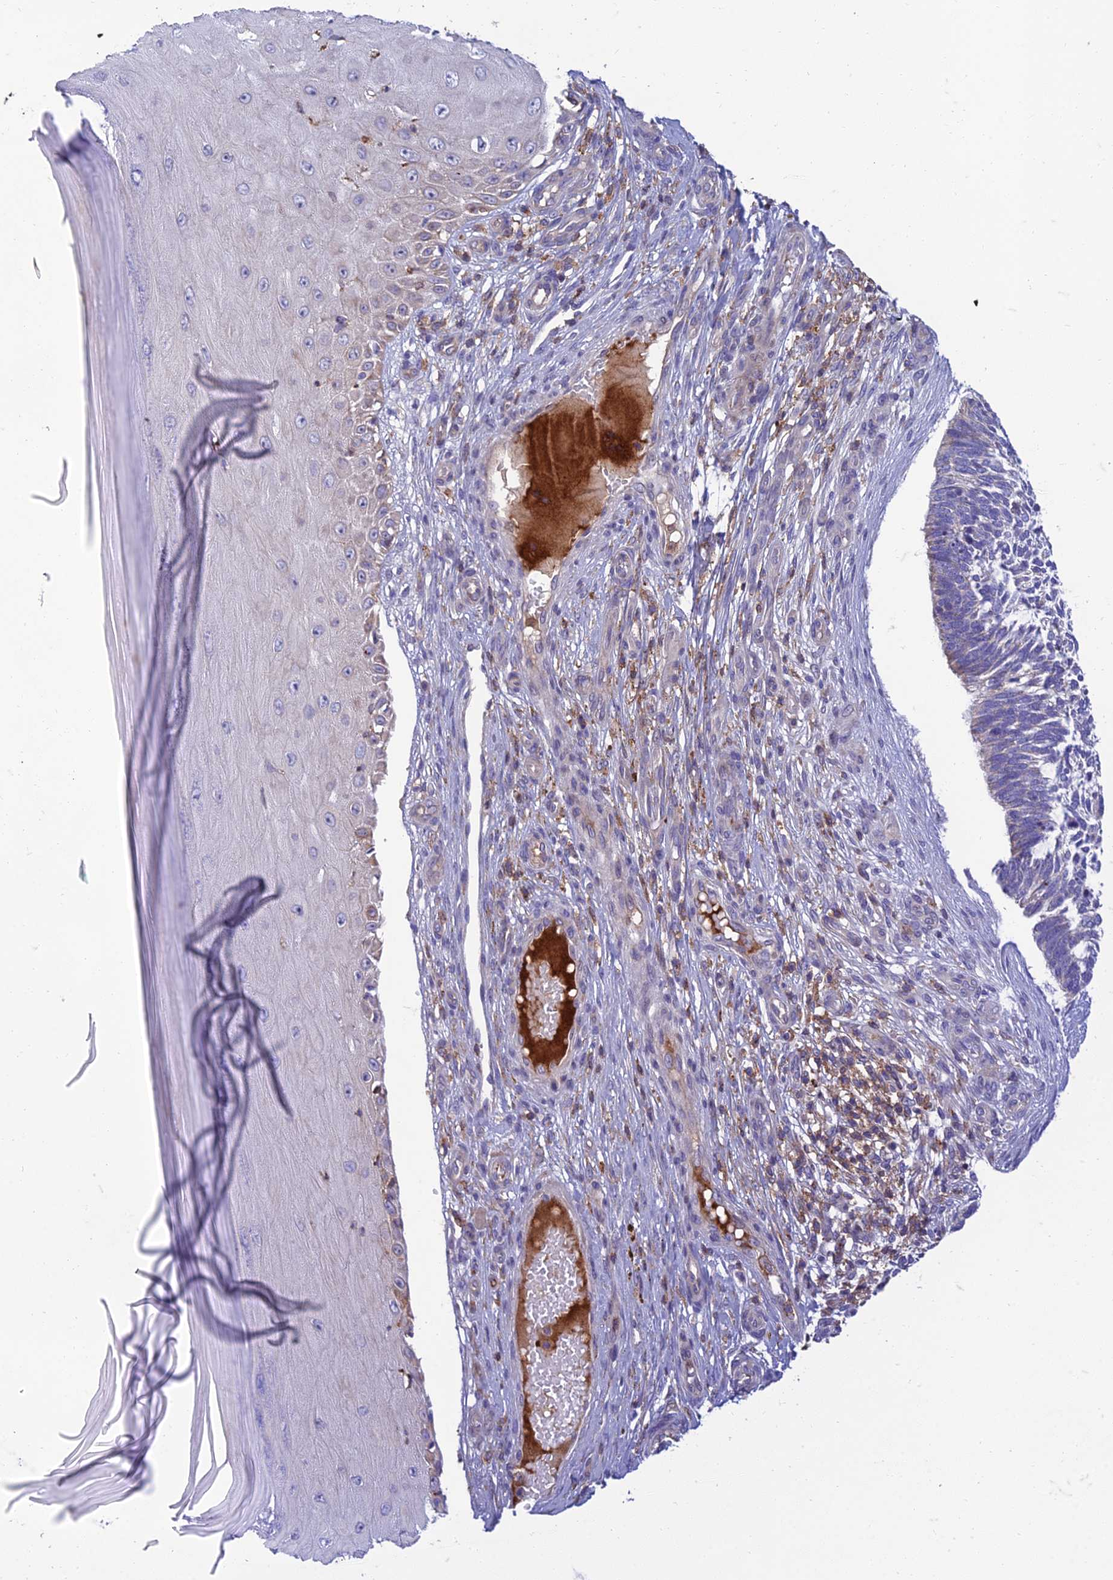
{"staining": {"intensity": "negative", "quantity": "none", "location": "none"}, "tissue": "skin cancer", "cell_type": "Tumor cells", "image_type": "cancer", "snomed": [{"axis": "morphology", "description": "Basal cell carcinoma"}, {"axis": "topography", "description": "Skin"}], "caption": "An IHC histopathology image of skin basal cell carcinoma is shown. There is no staining in tumor cells of skin basal cell carcinoma. The staining is performed using DAB (3,3'-diaminobenzidine) brown chromogen with nuclei counter-stained in using hematoxylin.", "gene": "IRAK3", "patient": {"sex": "male", "age": 88}}